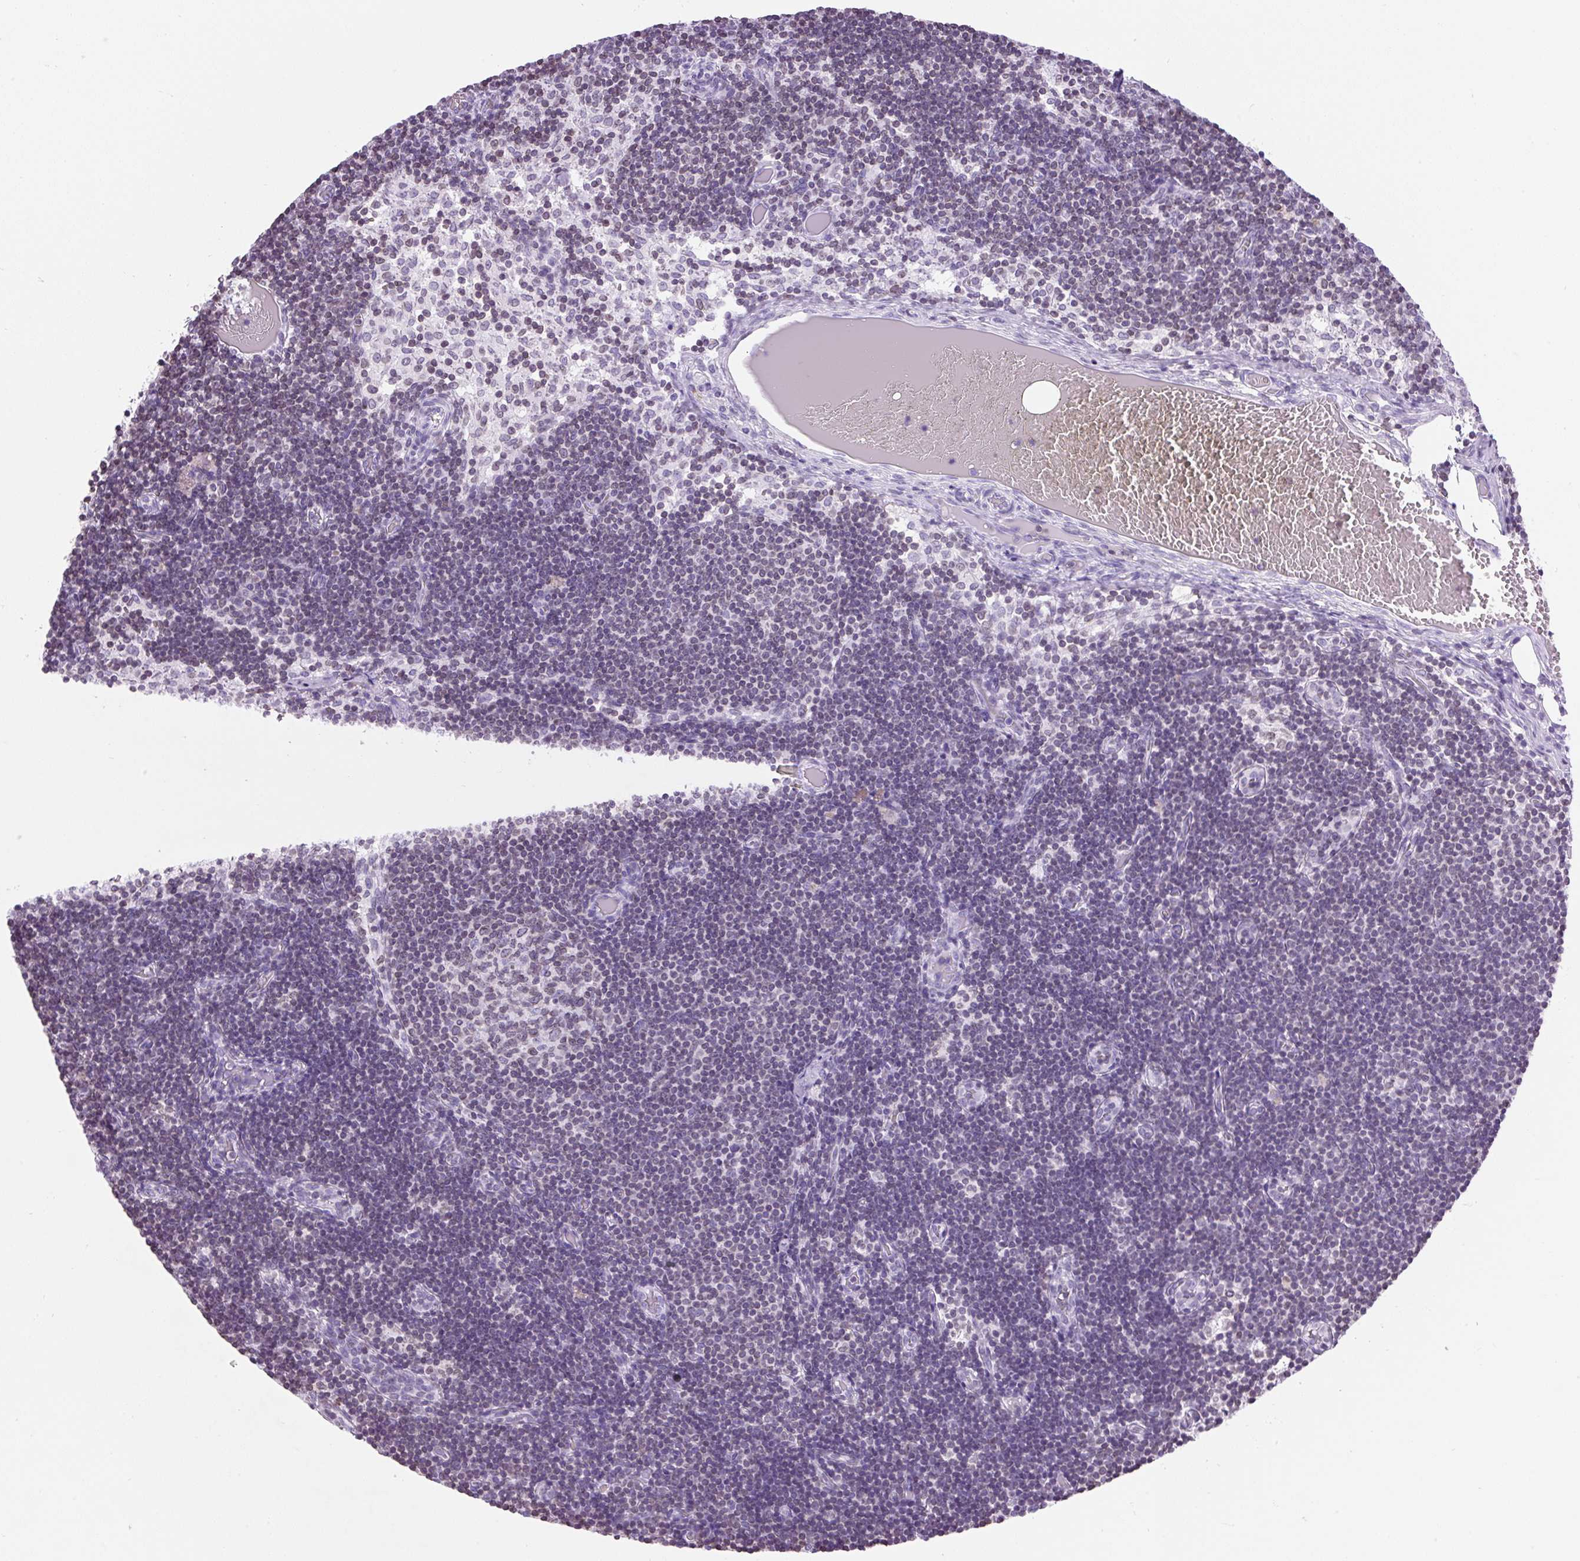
{"staining": {"intensity": "weak", "quantity": "<25%", "location": "nuclear"}, "tissue": "lymph node", "cell_type": "Germinal center cells", "image_type": "normal", "snomed": [{"axis": "morphology", "description": "Normal tissue, NOS"}, {"axis": "topography", "description": "Lymph node"}], "caption": "Germinal center cells show no significant expression in unremarkable lymph node. (Brightfield microscopy of DAB IHC at high magnification).", "gene": "VPREB1", "patient": {"sex": "female", "age": 31}}